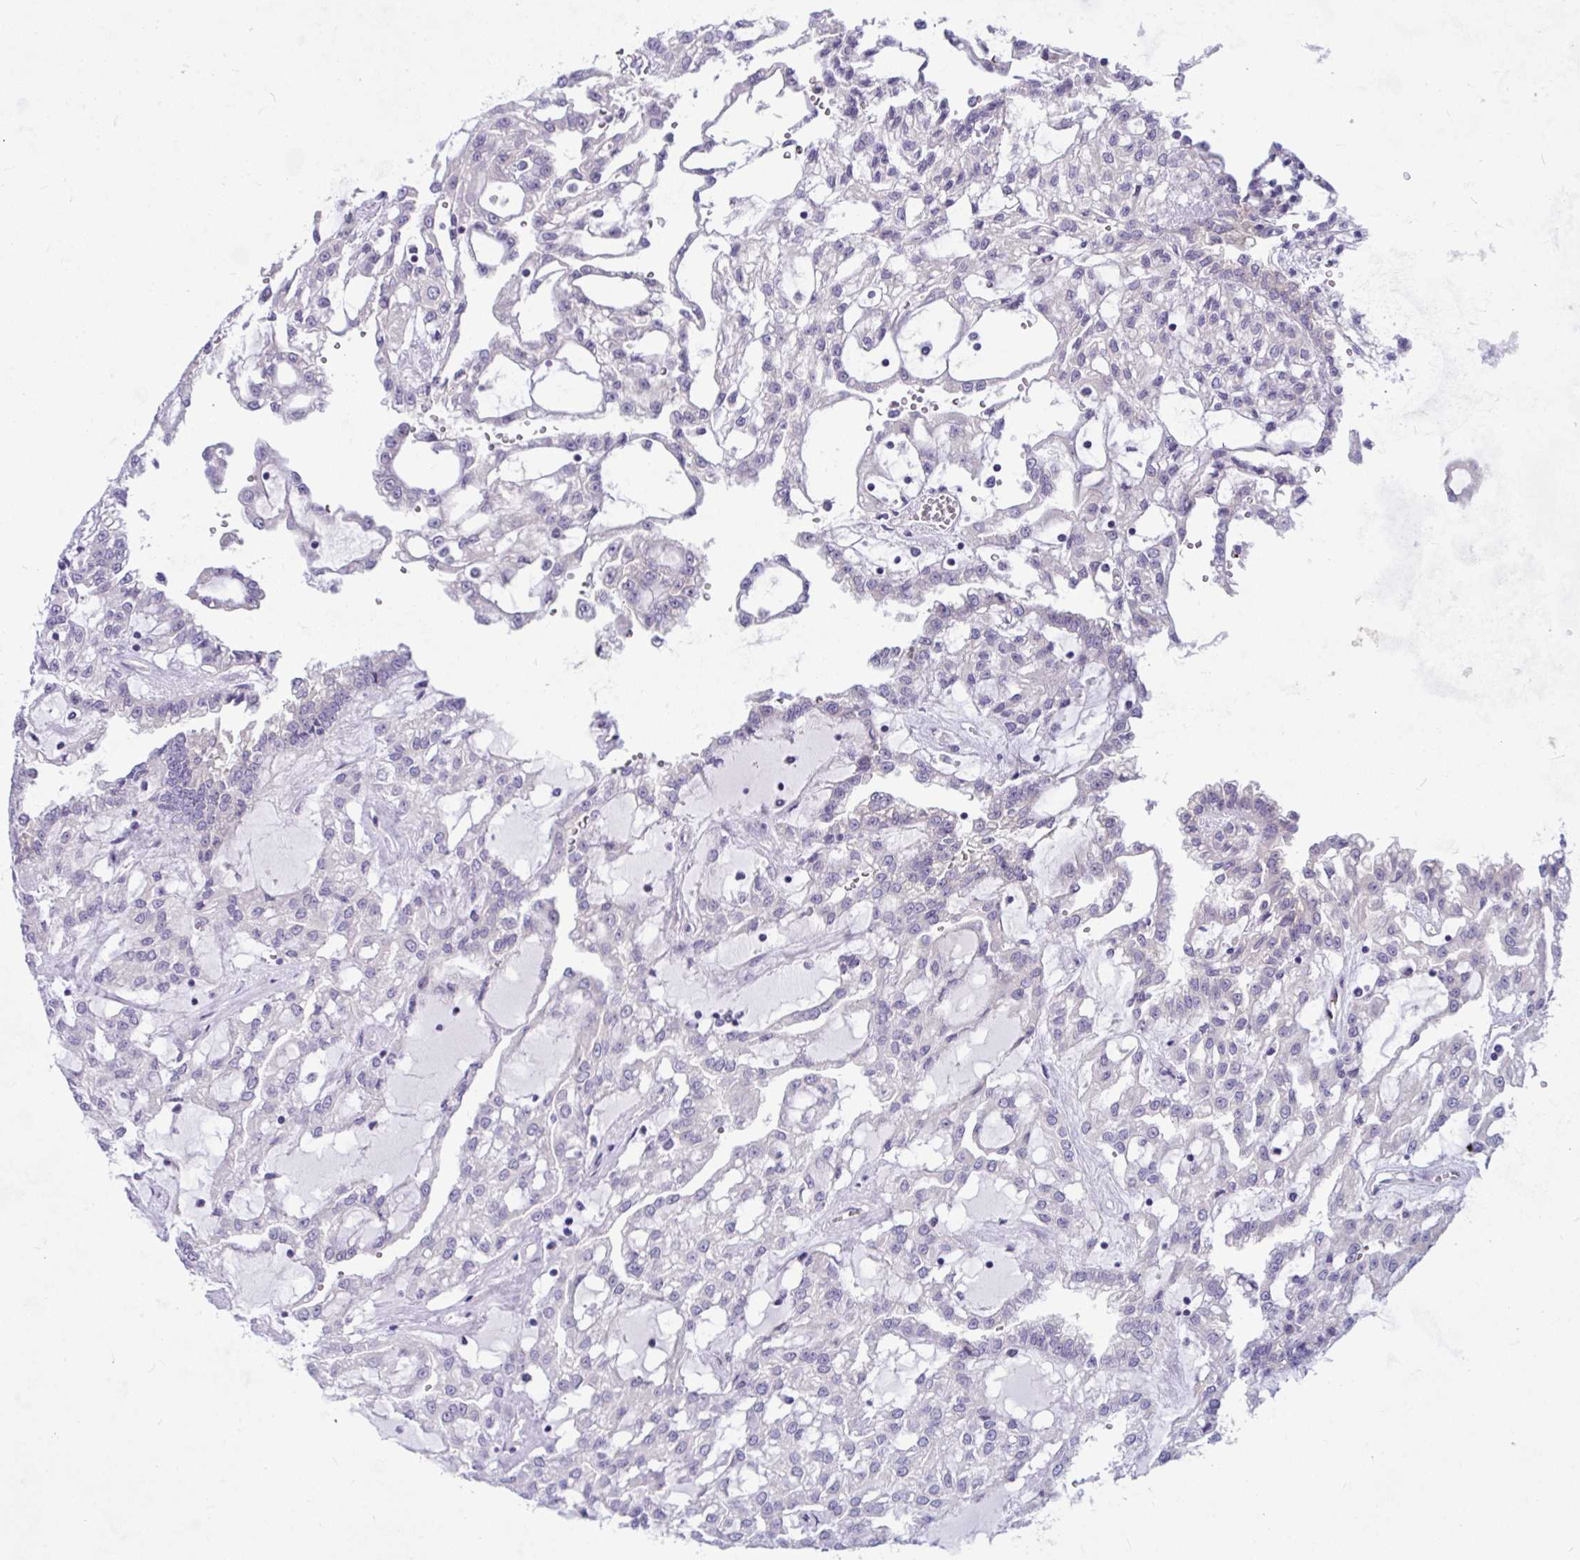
{"staining": {"intensity": "negative", "quantity": "none", "location": "none"}, "tissue": "renal cancer", "cell_type": "Tumor cells", "image_type": "cancer", "snomed": [{"axis": "morphology", "description": "Adenocarcinoma, NOS"}, {"axis": "topography", "description": "Kidney"}], "caption": "An image of adenocarcinoma (renal) stained for a protein shows no brown staining in tumor cells.", "gene": "NFXL1", "patient": {"sex": "male", "age": 63}}